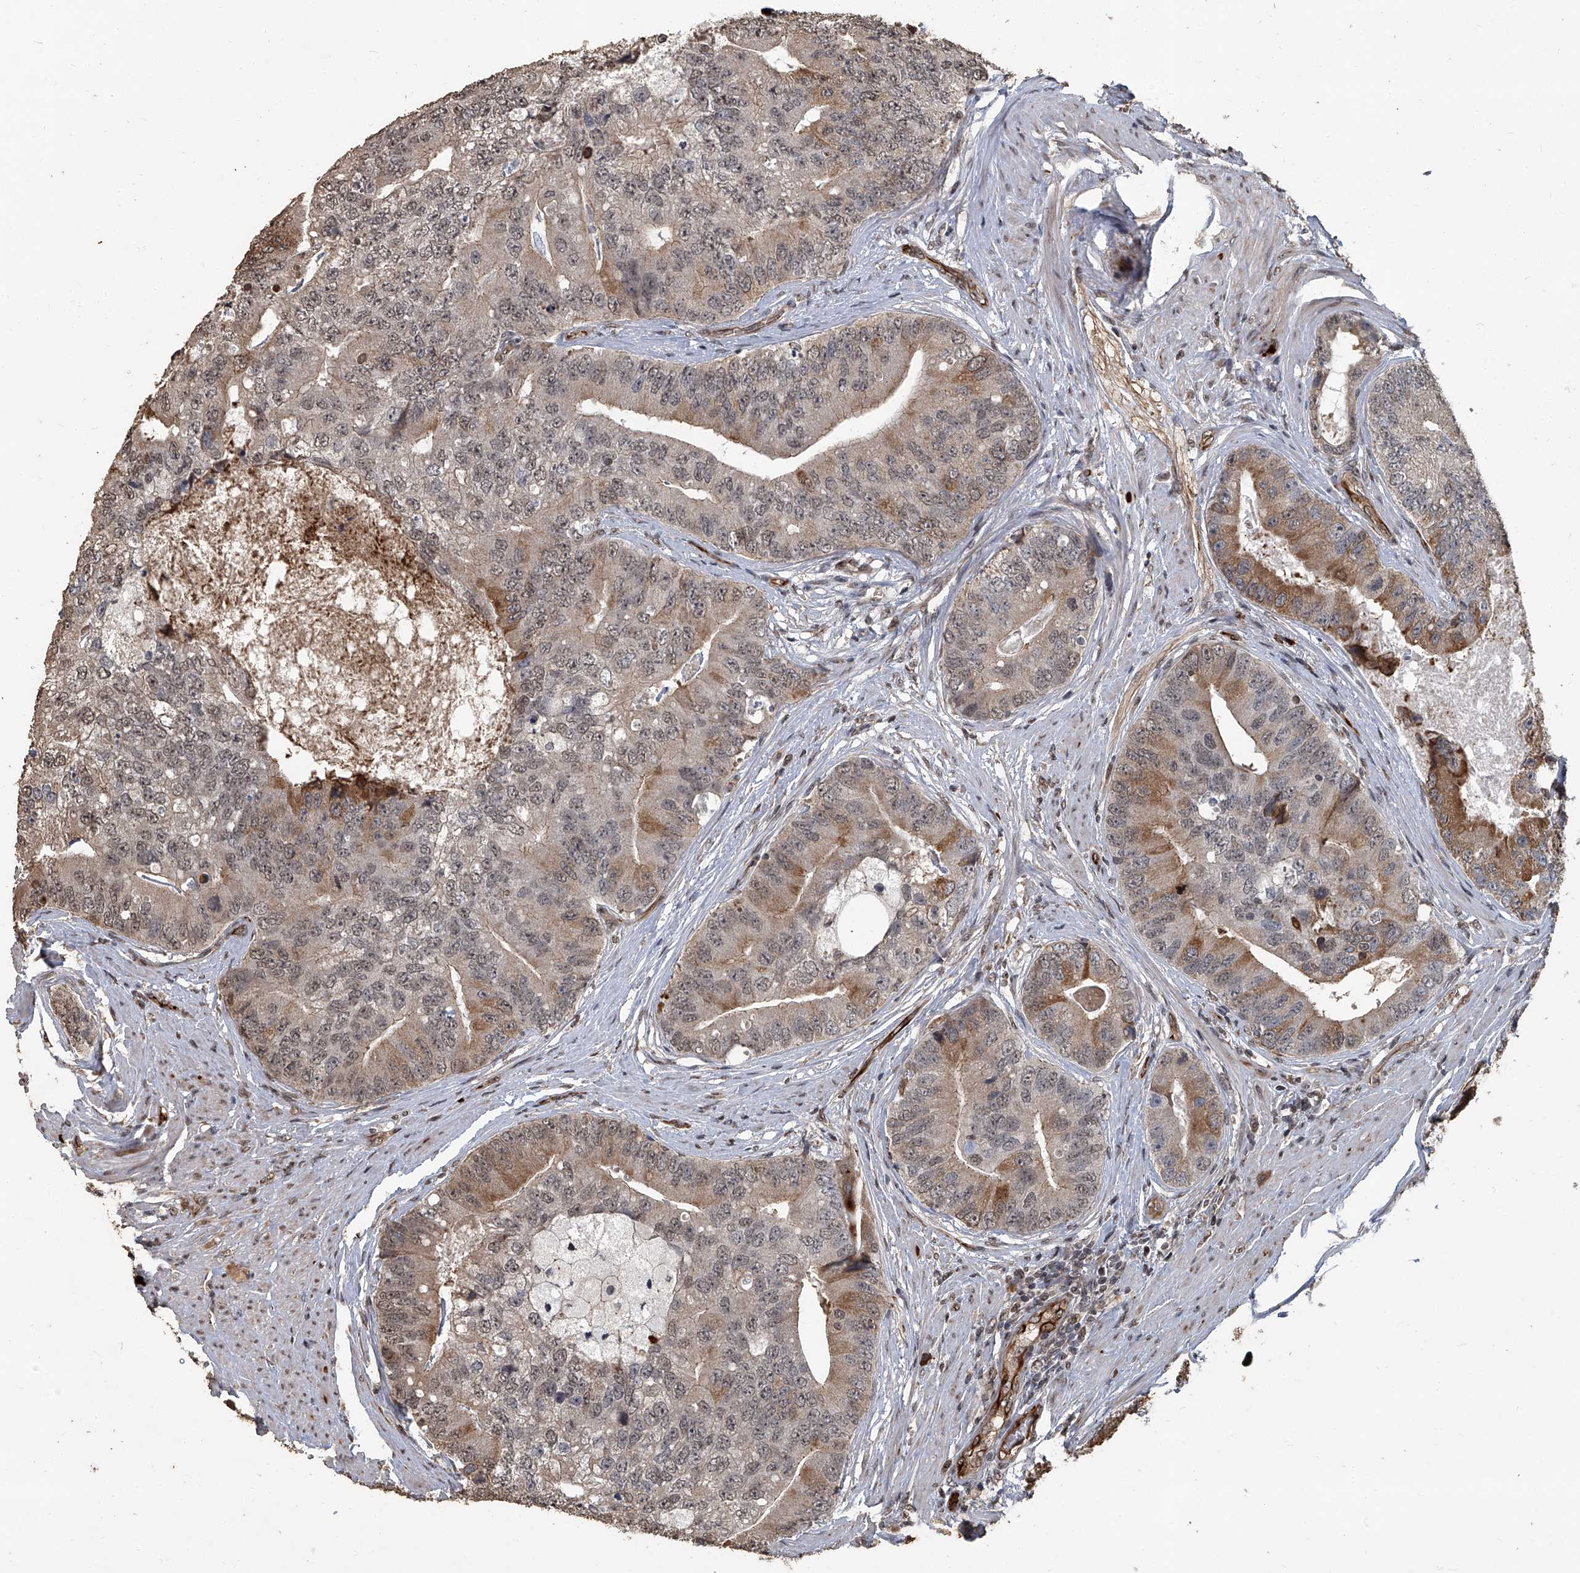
{"staining": {"intensity": "moderate", "quantity": "<25%", "location": "cytoplasmic/membranous"}, "tissue": "prostate cancer", "cell_type": "Tumor cells", "image_type": "cancer", "snomed": [{"axis": "morphology", "description": "Adenocarcinoma, High grade"}, {"axis": "topography", "description": "Prostate"}], "caption": "Moderate cytoplasmic/membranous expression for a protein is present in approximately <25% of tumor cells of prostate high-grade adenocarcinoma using immunohistochemistry (IHC).", "gene": "GPR132", "patient": {"sex": "male", "age": 70}}